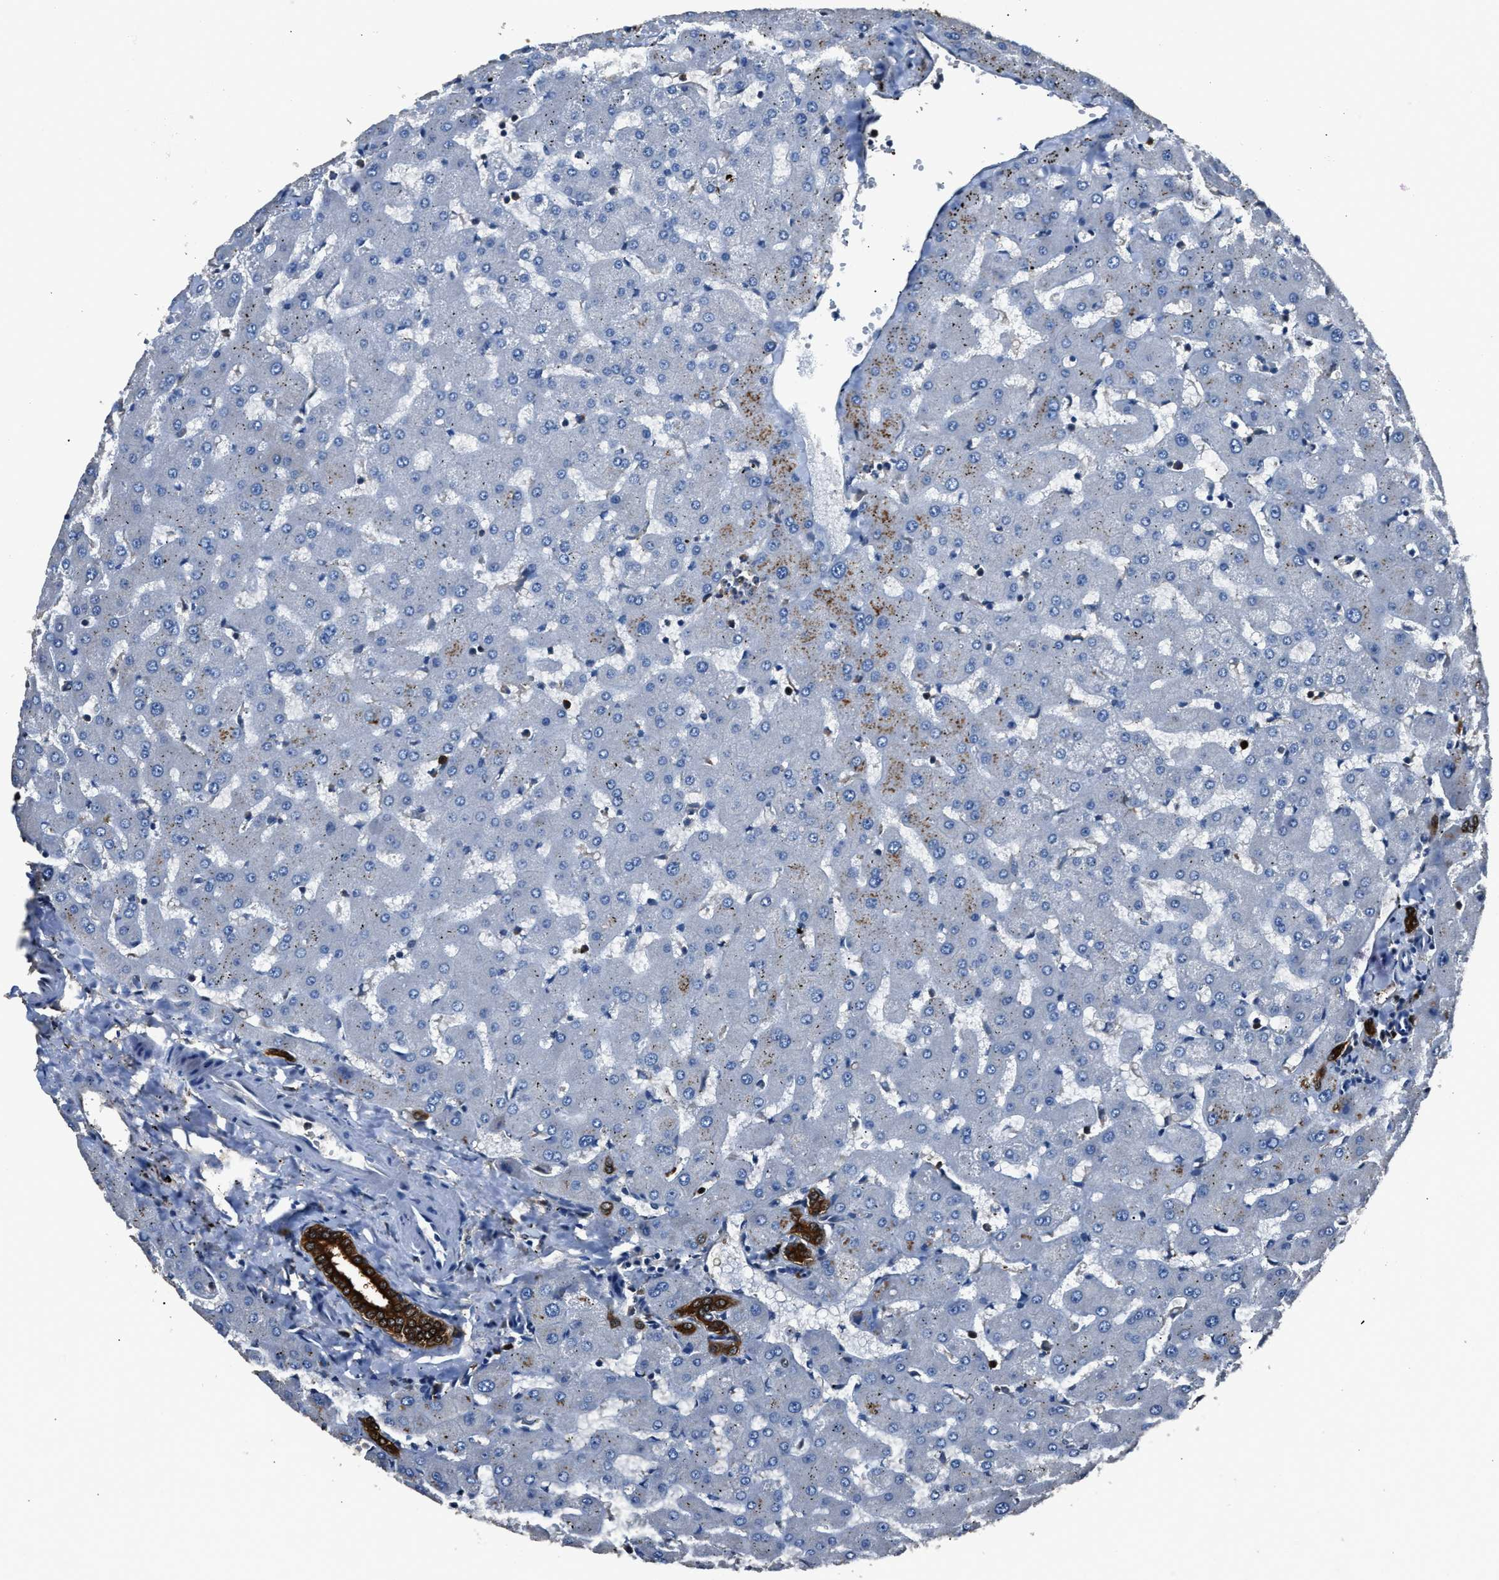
{"staining": {"intensity": "strong", "quantity": ">75%", "location": "cytoplasmic/membranous"}, "tissue": "liver", "cell_type": "Cholangiocytes", "image_type": "normal", "snomed": [{"axis": "morphology", "description": "Normal tissue, NOS"}, {"axis": "topography", "description": "Liver"}], "caption": "A high amount of strong cytoplasmic/membranous positivity is appreciated in about >75% of cholangiocytes in unremarkable liver.", "gene": "GSTP1", "patient": {"sex": "female", "age": 63}}